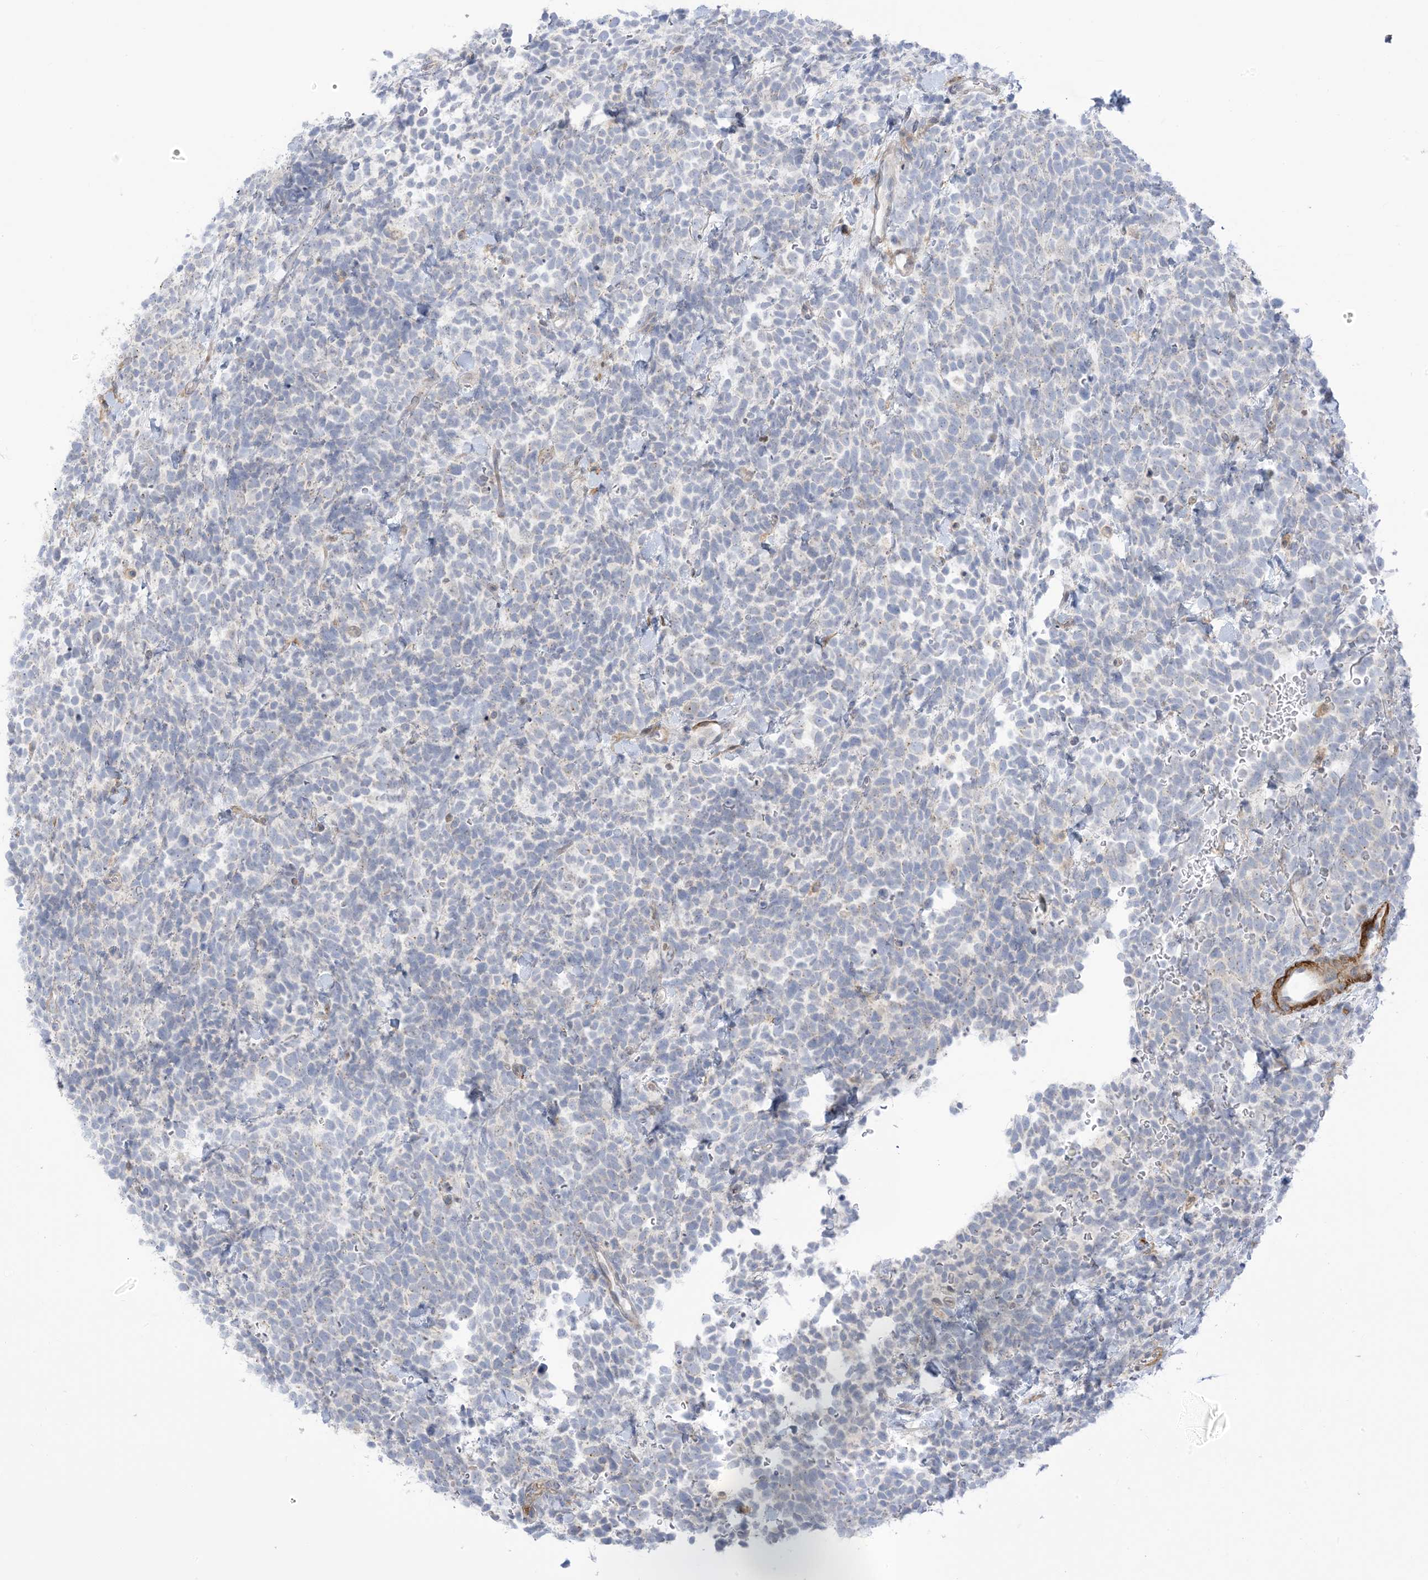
{"staining": {"intensity": "negative", "quantity": "none", "location": "none"}, "tissue": "urothelial cancer", "cell_type": "Tumor cells", "image_type": "cancer", "snomed": [{"axis": "morphology", "description": "Urothelial carcinoma, High grade"}, {"axis": "topography", "description": "Urinary bladder"}], "caption": "Protein analysis of urothelial carcinoma (high-grade) exhibits no significant positivity in tumor cells.", "gene": "ICMT", "patient": {"sex": "female", "age": 82}}